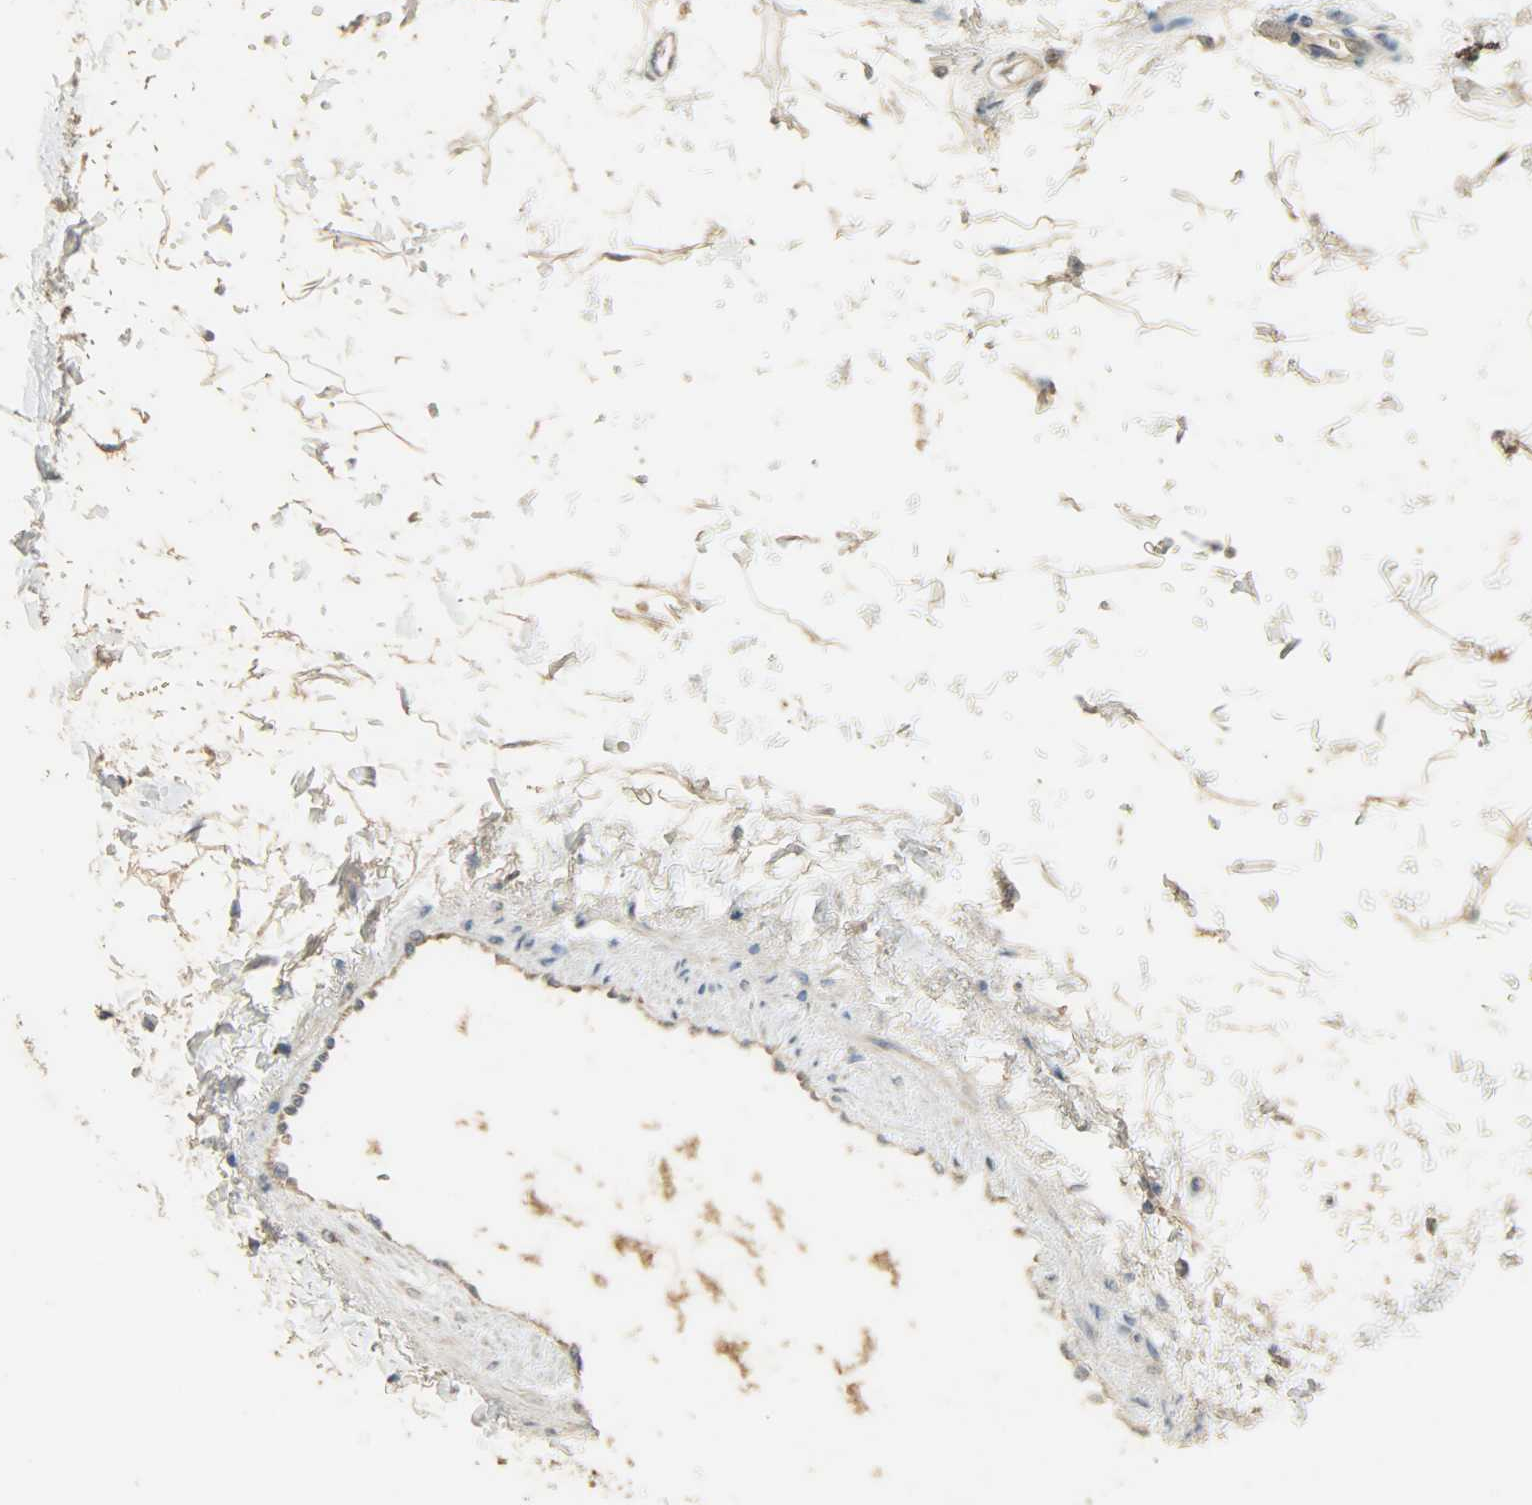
{"staining": {"intensity": "moderate", "quantity": ">75%", "location": "cytoplasmic/membranous"}, "tissue": "stomach", "cell_type": "Glandular cells", "image_type": "normal", "snomed": [{"axis": "morphology", "description": "Normal tissue, NOS"}, {"axis": "topography", "description": "Stomach, upper"}, {"axis": "topography", "description": "Stomach"}], "caption": "Immunohistochemistry histopathology image of benign stomach stained for a protein (brown), which reveals medium levels of moderate cytoplasmic/membranous expression in about >75% of glandular cells.", "gene": "HDHD5", "patient": {"sex": "male", "age": 76}}